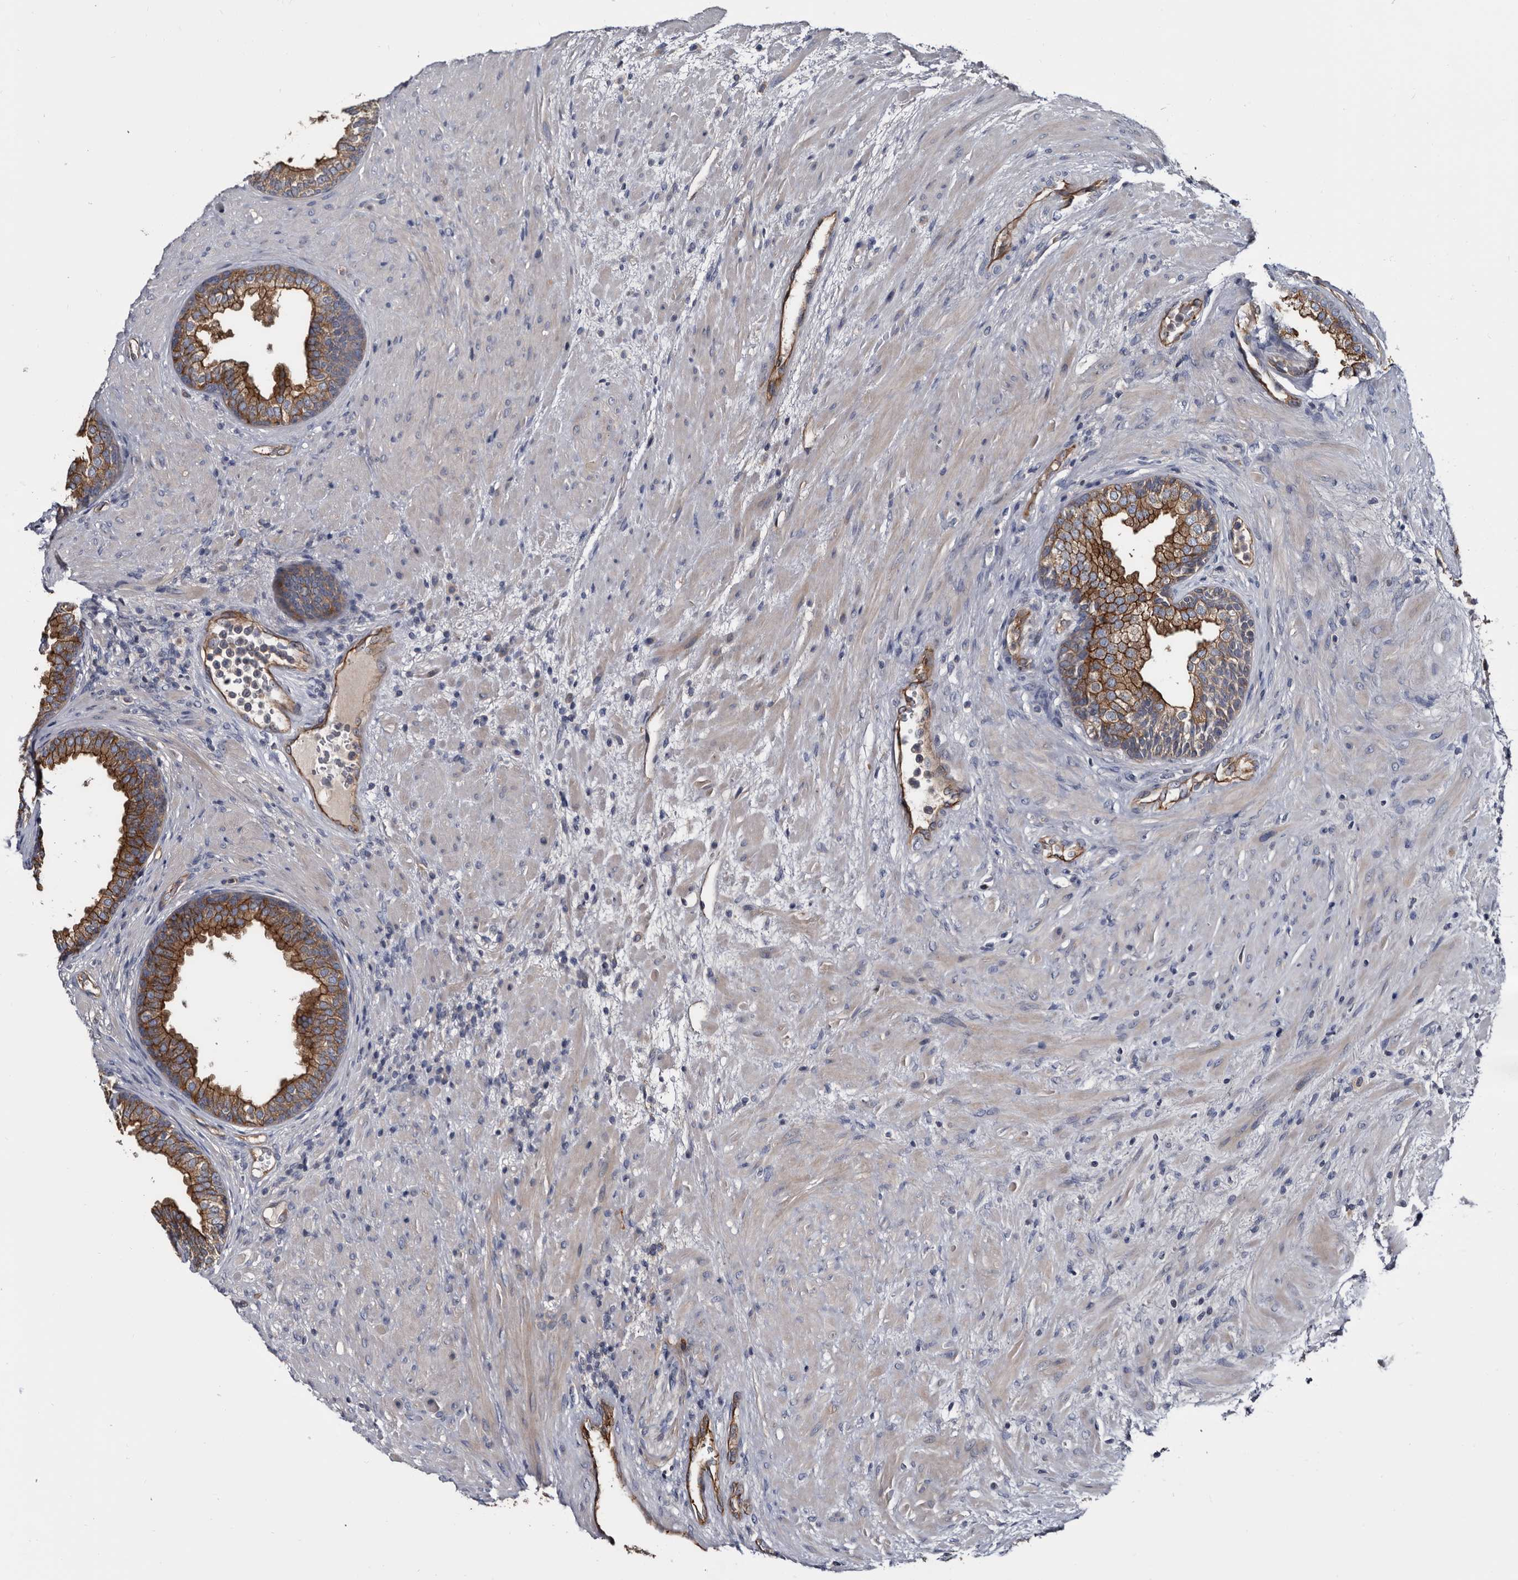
{"staining": {"intensity": "strong", "quantity": ">75%", "location": "cytoplasmic/membranous"}, "tissue": "prostate", "cell_type": "Glandular cells", "image_type": "normal", "snomed": [{"axis": "morphology", "description": "Normal tissue, NOS"}, {"axis": "topography", "description": "Prostate"}], "caption": "Immunohistochemistry staining of normal prostate, which exhibits high levels of strong cytoplasmic/membranous staining in approximately >75% of glandular cells indicating strong cytoplasmic/membranous protein staining. The staining was performed using DAB (brown) for protein detection and nuclei were counterstained in hematoxylin (blue).", "gene": "TSPAN17", "patient": {"sex": "male", "age": 76}}